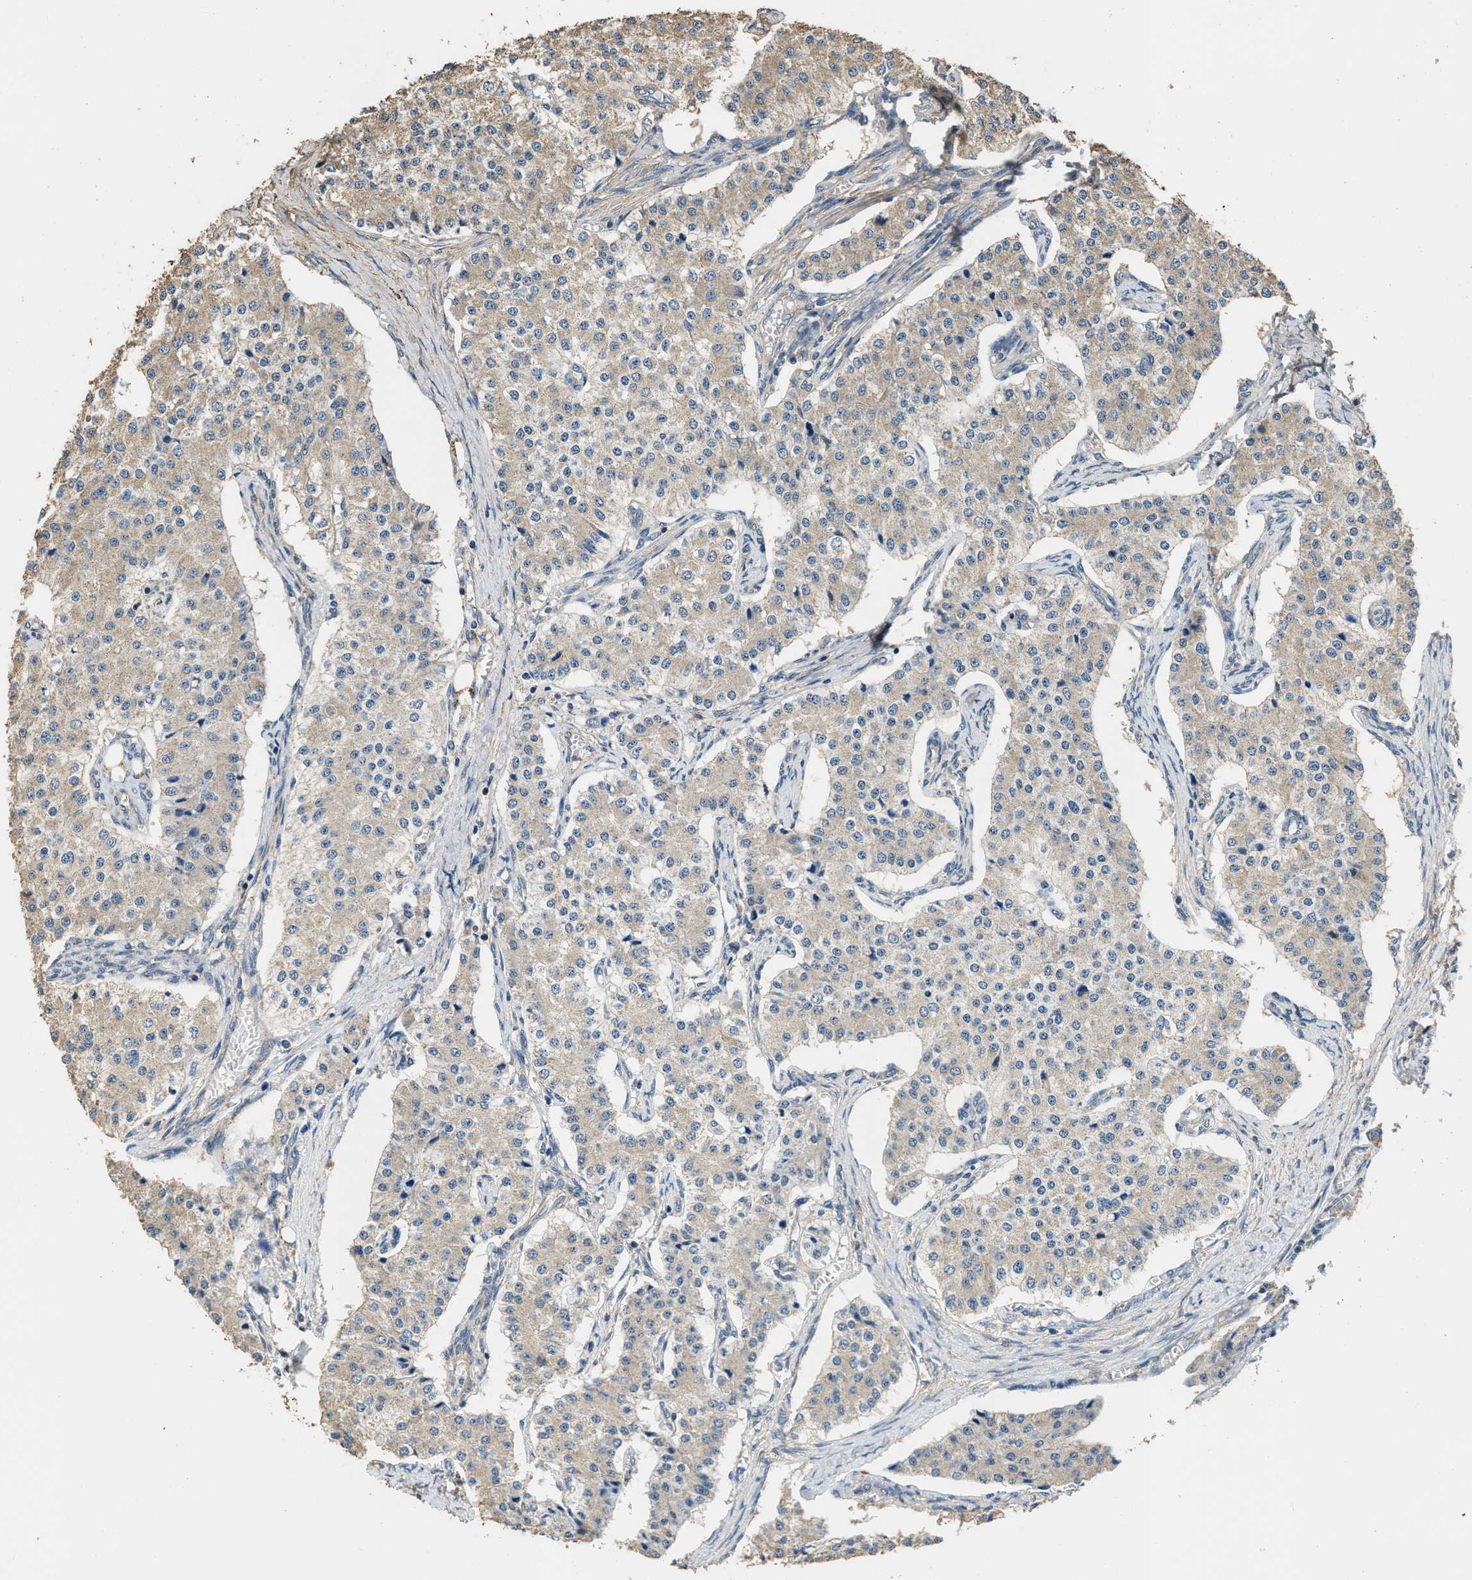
{"staining": {"intensity": "weak", "quantity": "<25%", "location": "cytoplasmic/membranous"}, "tissue": "carcinoid", "cell_type": "Tumor cells", "image_type": "cancer", "snomed": [{"axis": "morphology", "description": "Carcinoid, malignant, NOS"}, {"axis": "topography", "description": "Colon"}], "caption": "Tumor cells are negative for protein expression in human carcinoid (malignant).", "gene": "THBS2", "patient": {"sex": "female", "age": 52}}